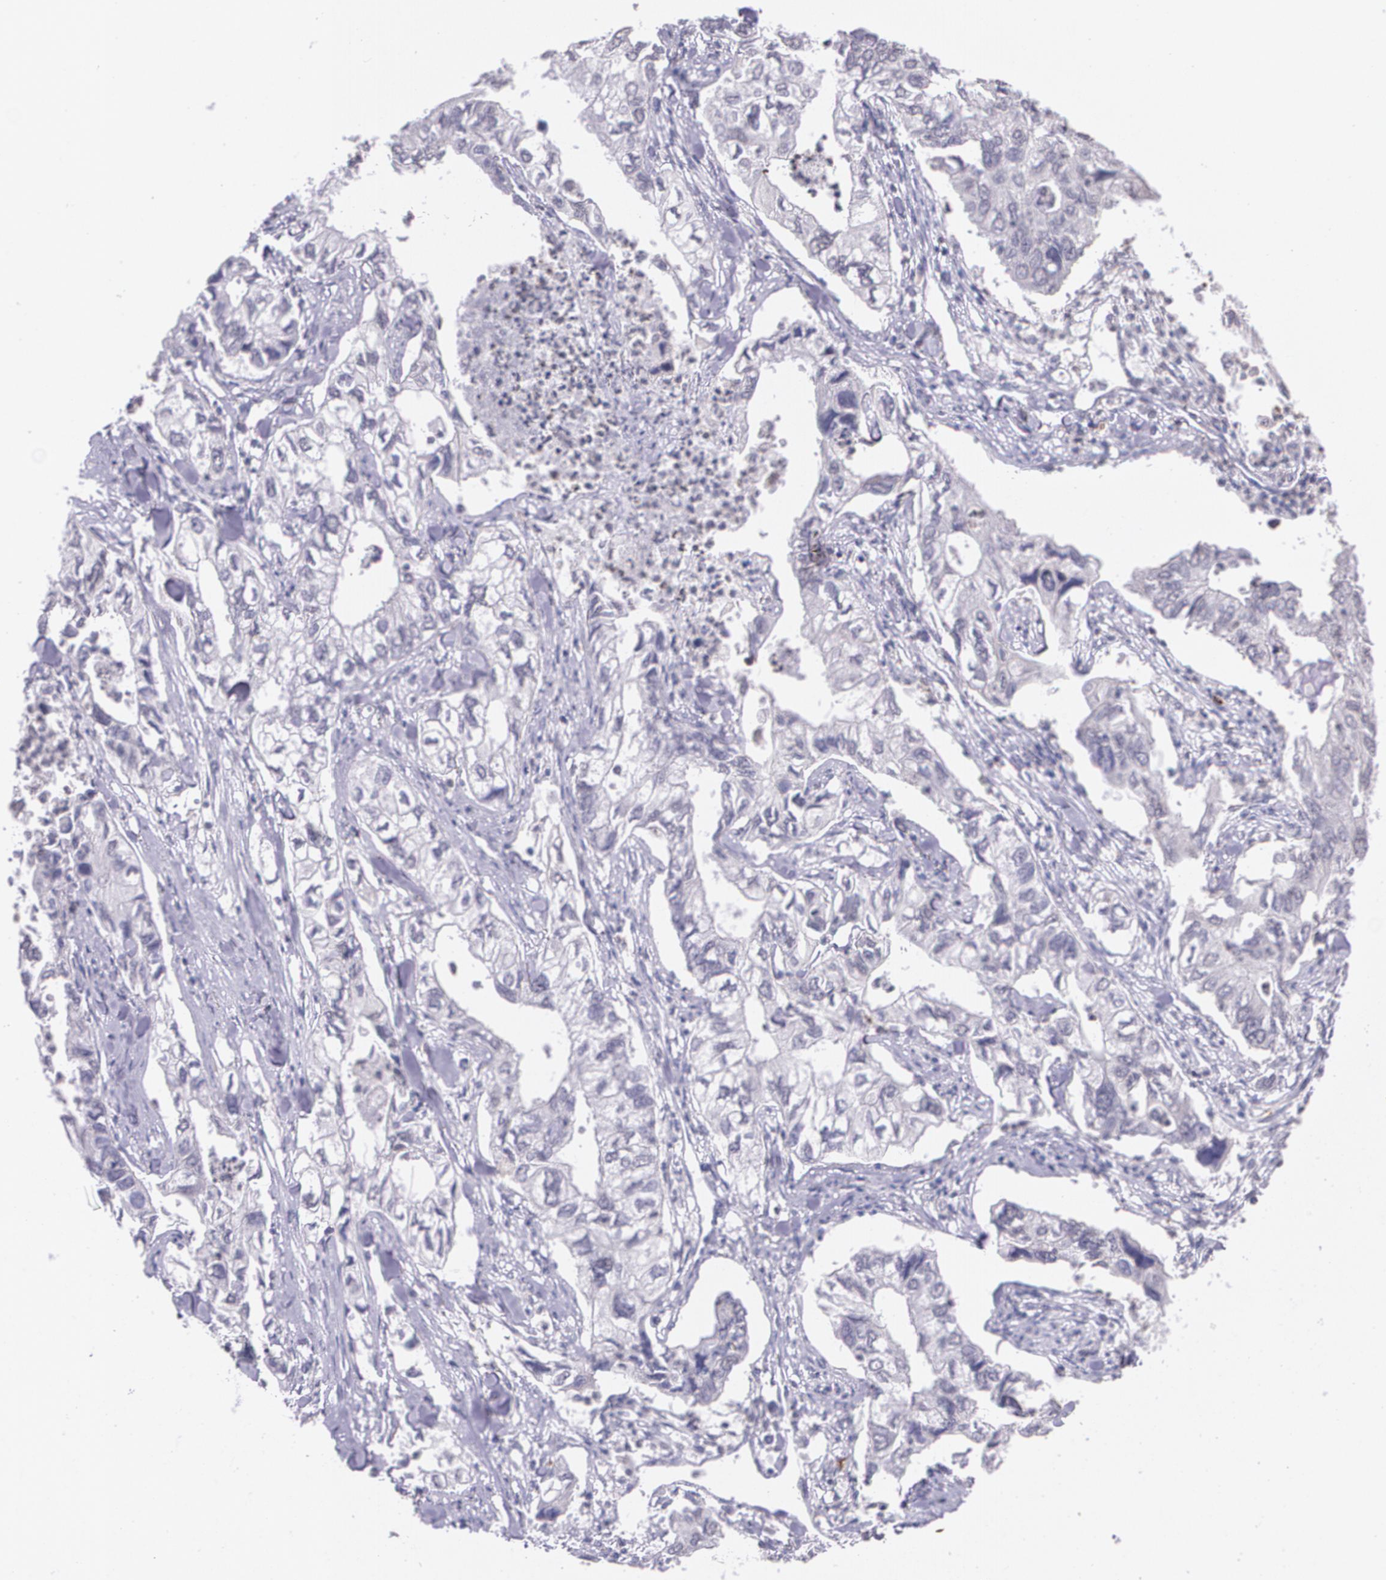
{"staining": {"intensity": "negative", "quantity": "none", "location": "none"}, "tissue": "lung cancer", "cell_type": "Tumor cells", "image_type": "cancer", "snomed": [{"axis": "morphology", "description": "Adenocarcinoma, NOS"}, {"axis": "topography", "description": "Lung"}], "caption": "A micrograph of adenocarcinoma (lung) stained for a protein demonstrates no brown staining in tumor cells.", "gene": "RTN1", "patient": {"sex": "male", "age": 48}}